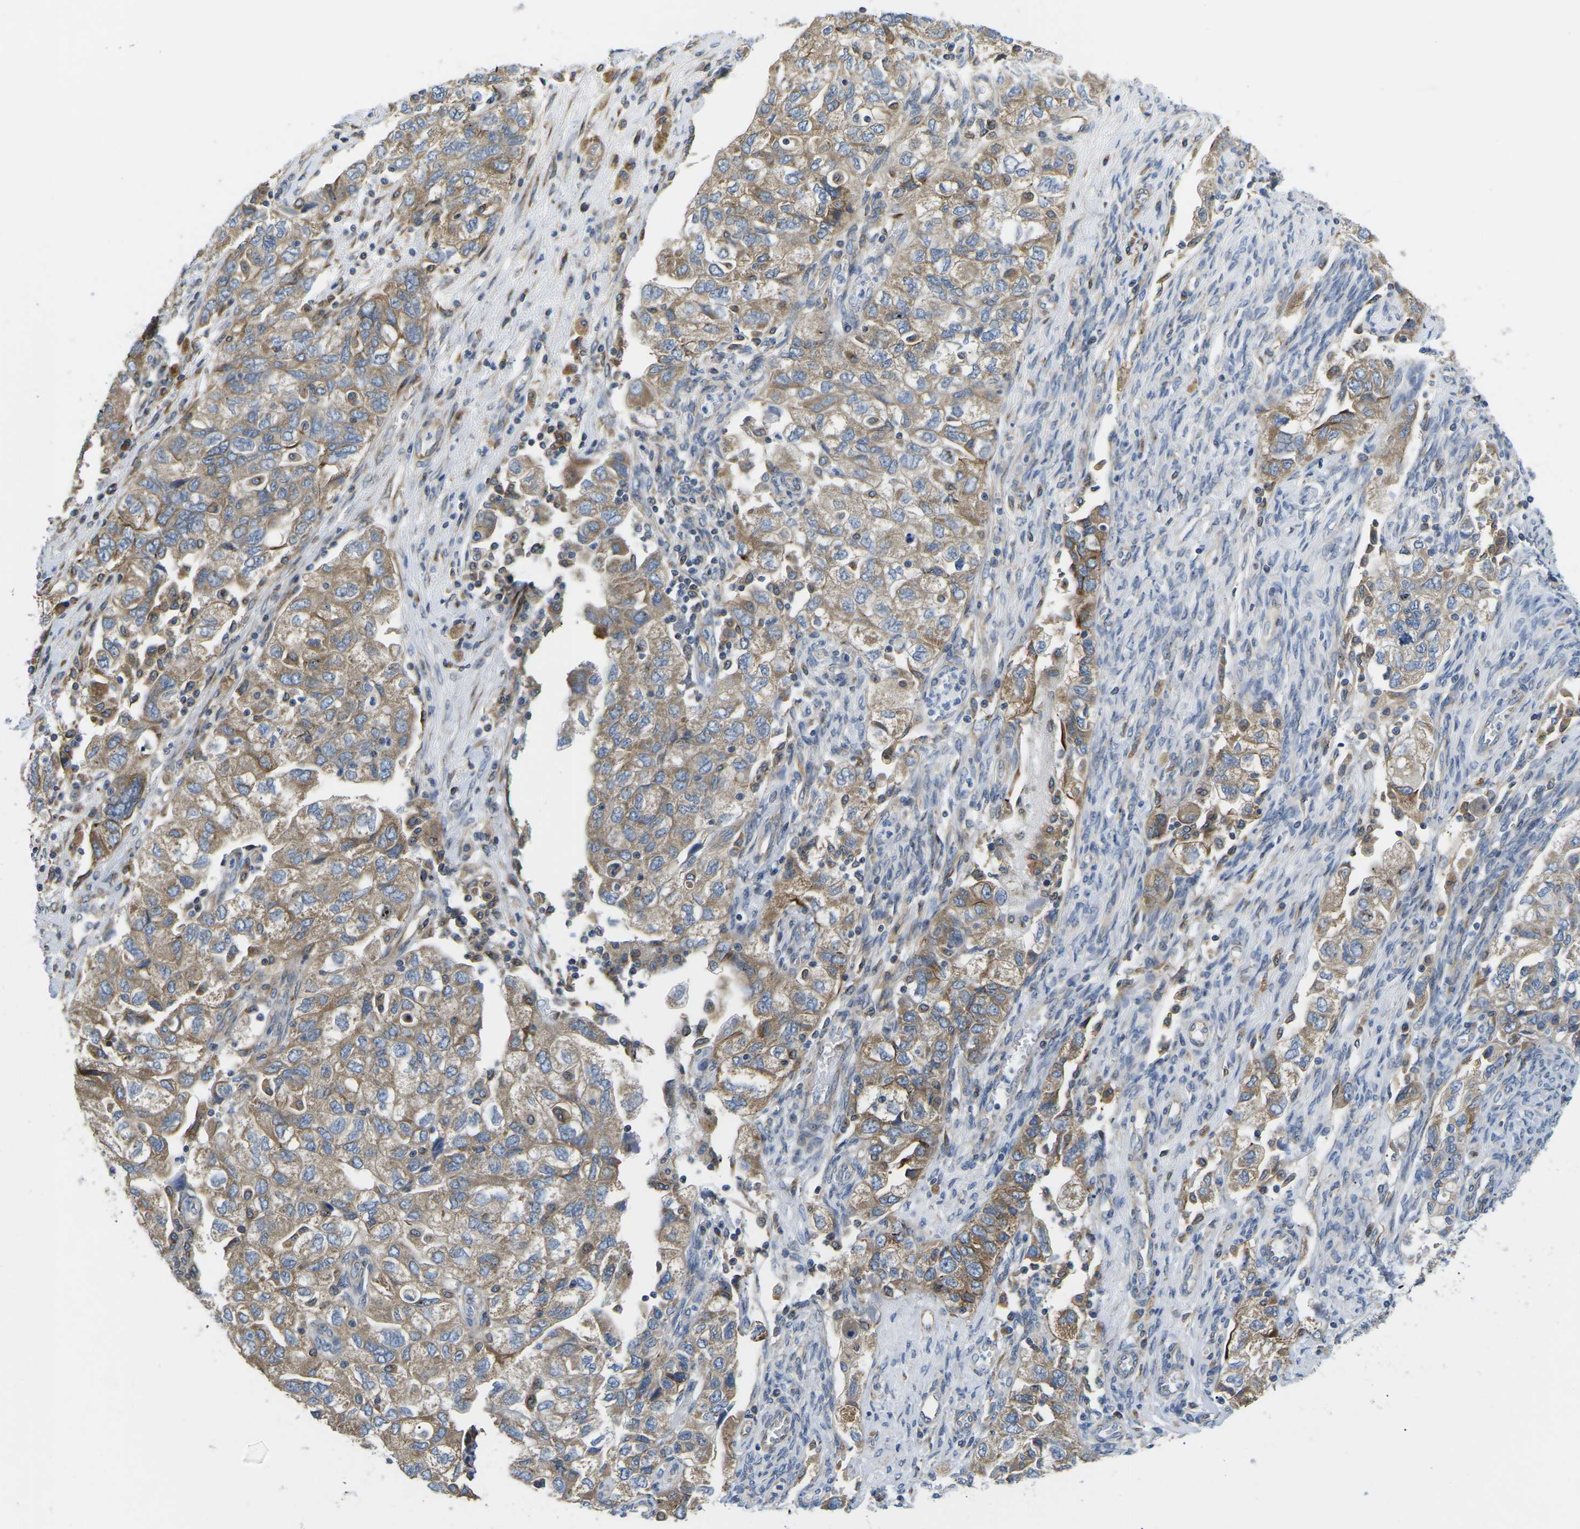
{"staining": {"intensity": "moderate", "quantity": ">75%", "location": "cytoplasmic/membranous"}, "tissue": "ovarian cancer", "cell_type": "Tumor cells", "image_type": "cancer", "snomed": [{"axis": "morphology", "description": "Carcinoma, NOS"}, {"axis": "morphology", "description": "Cystadenocarcinoma, serous, NOS"}, {"axis": "topography", "description": "Ovary"}], "caption": "Moderate cytoplasmic/membranous protein expression is appreciated in approximately >75% of tumor cells in serous cystadenocarcinoma (ovarian).", "gene": "TMEFF2", "patient": {"sex": "female", "age": 69}}